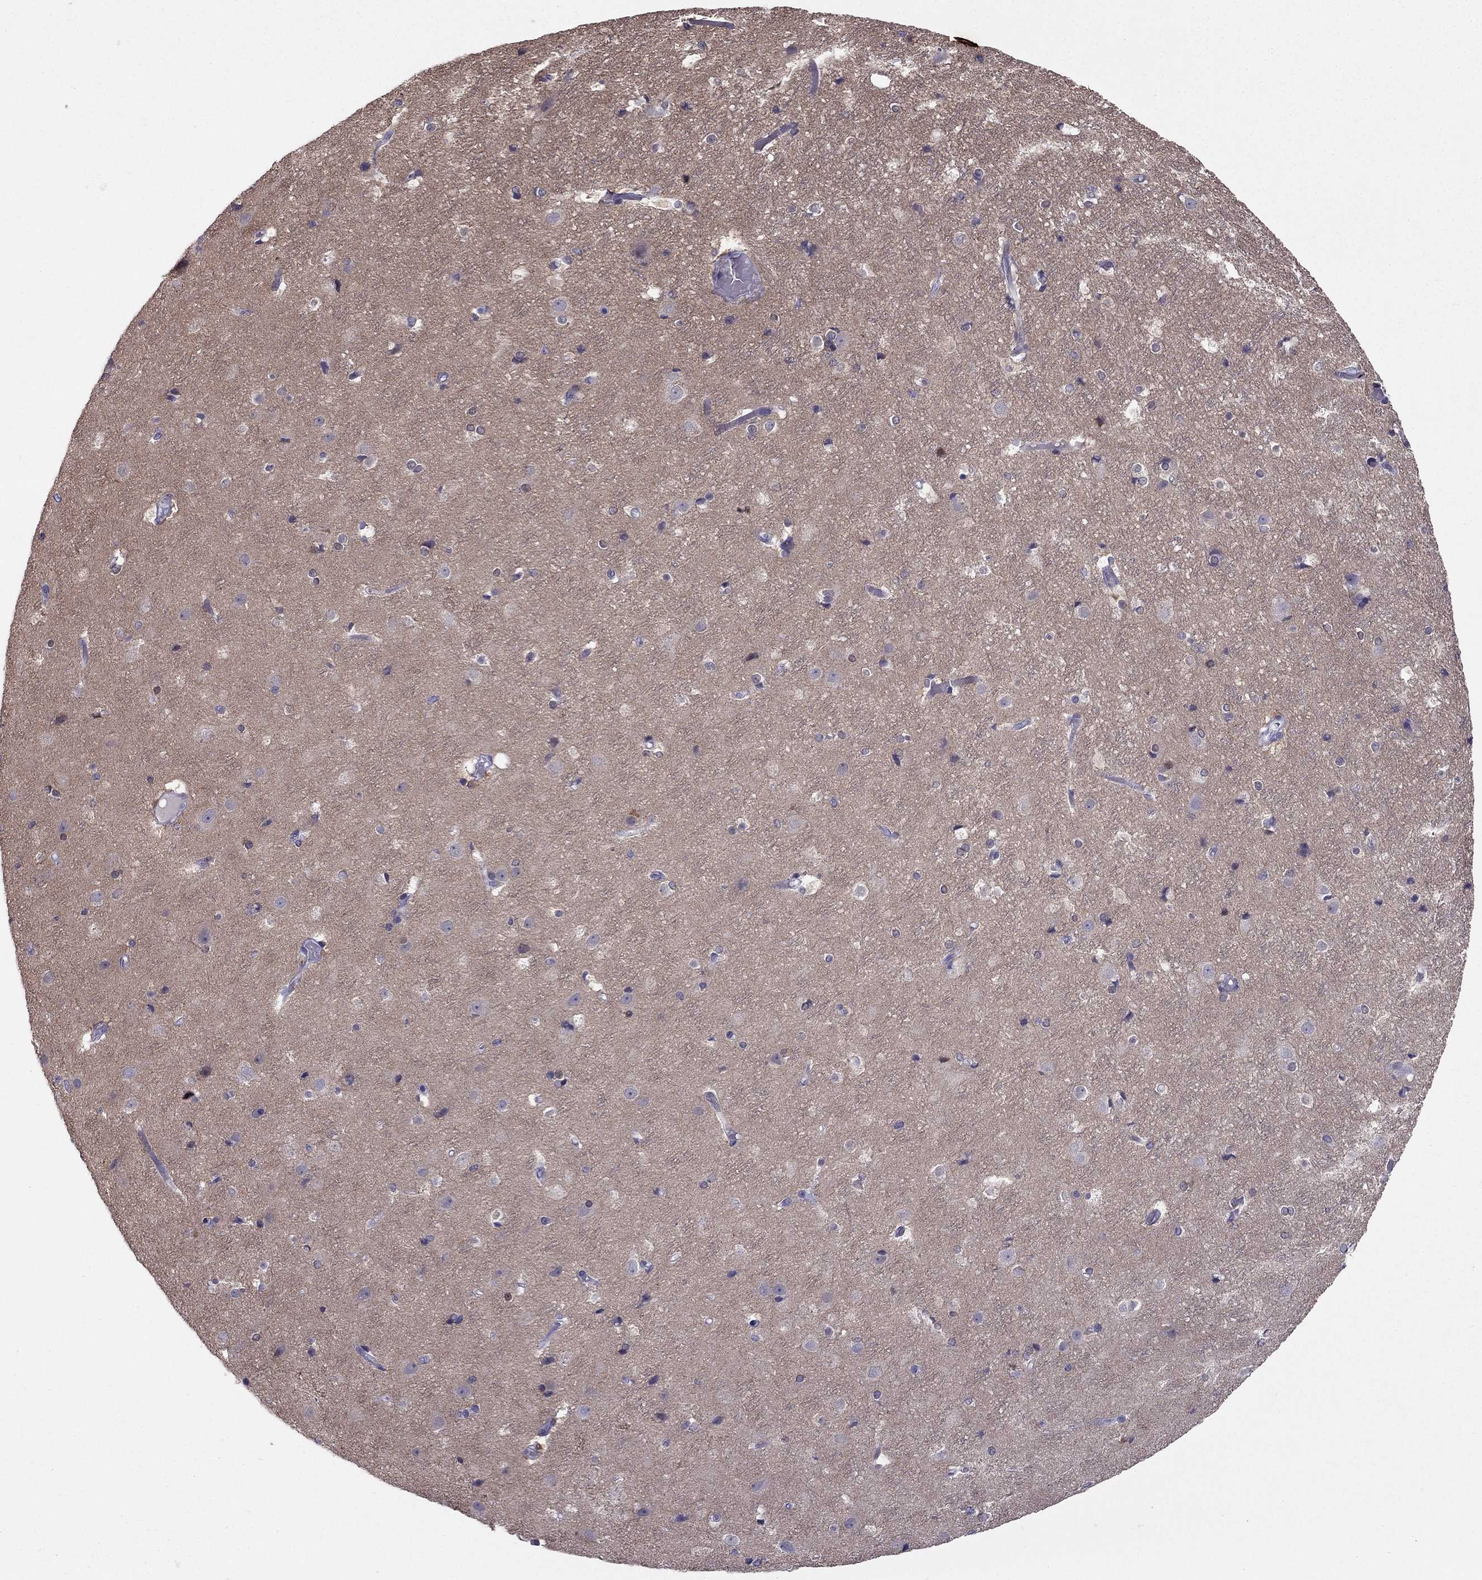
{"staining": {"intensity": "negative", "quantity": "none", "location": "none"}, "tissue": "cerebral cortex", "cell_type": "Endothelial cells", "image_type": "normal", "snomed": [{"axis": "morphology", "description": "Normal tissue, NOS"}, {"axis": "topography", "description": "Cerebral cortex"}], "caption": "Endothelial cells show no significant protein positivity in normal cerebral cortex. Nuclei are stained in blue.", "gene": "SYT5", "patient": {"sex": "female", "age": 52}}